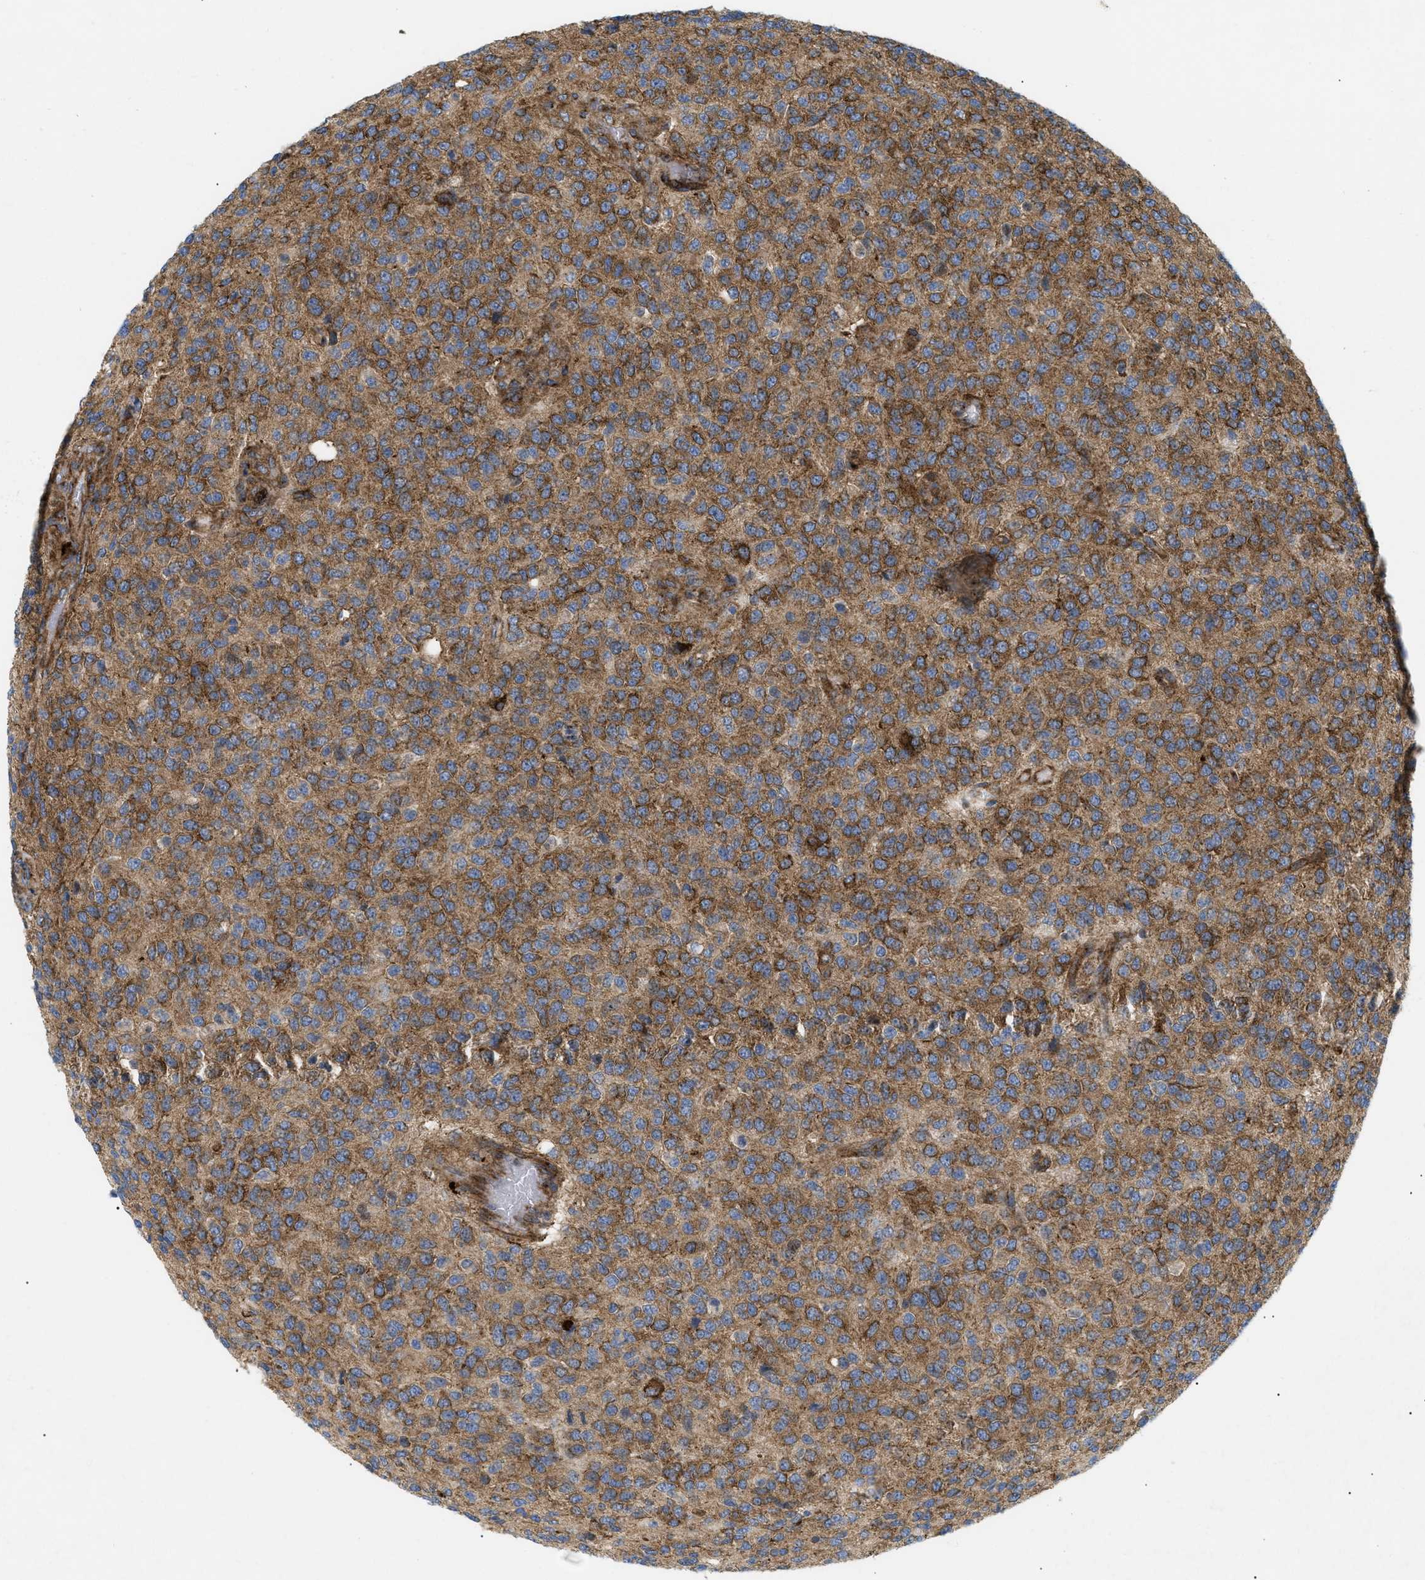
{"staining": {"intensity": "moderate", "quantity": ">75%", "location": "cytoplasmic/membranous"}, "tissue": "glioma", "cell_type": "Tumor cells", "image_type": "cancer", "snomed": [{"axis": "morphology", "description": "Glioma, malignant, High grade"}, {"axis": "topography", "description": "pancreas cauda"}], "caption": "Glioma stained with a protein marker displays moderate staining in tumor cells.", "gene": "DCTN4", "patient": {"sex": "male", "age": 60}}